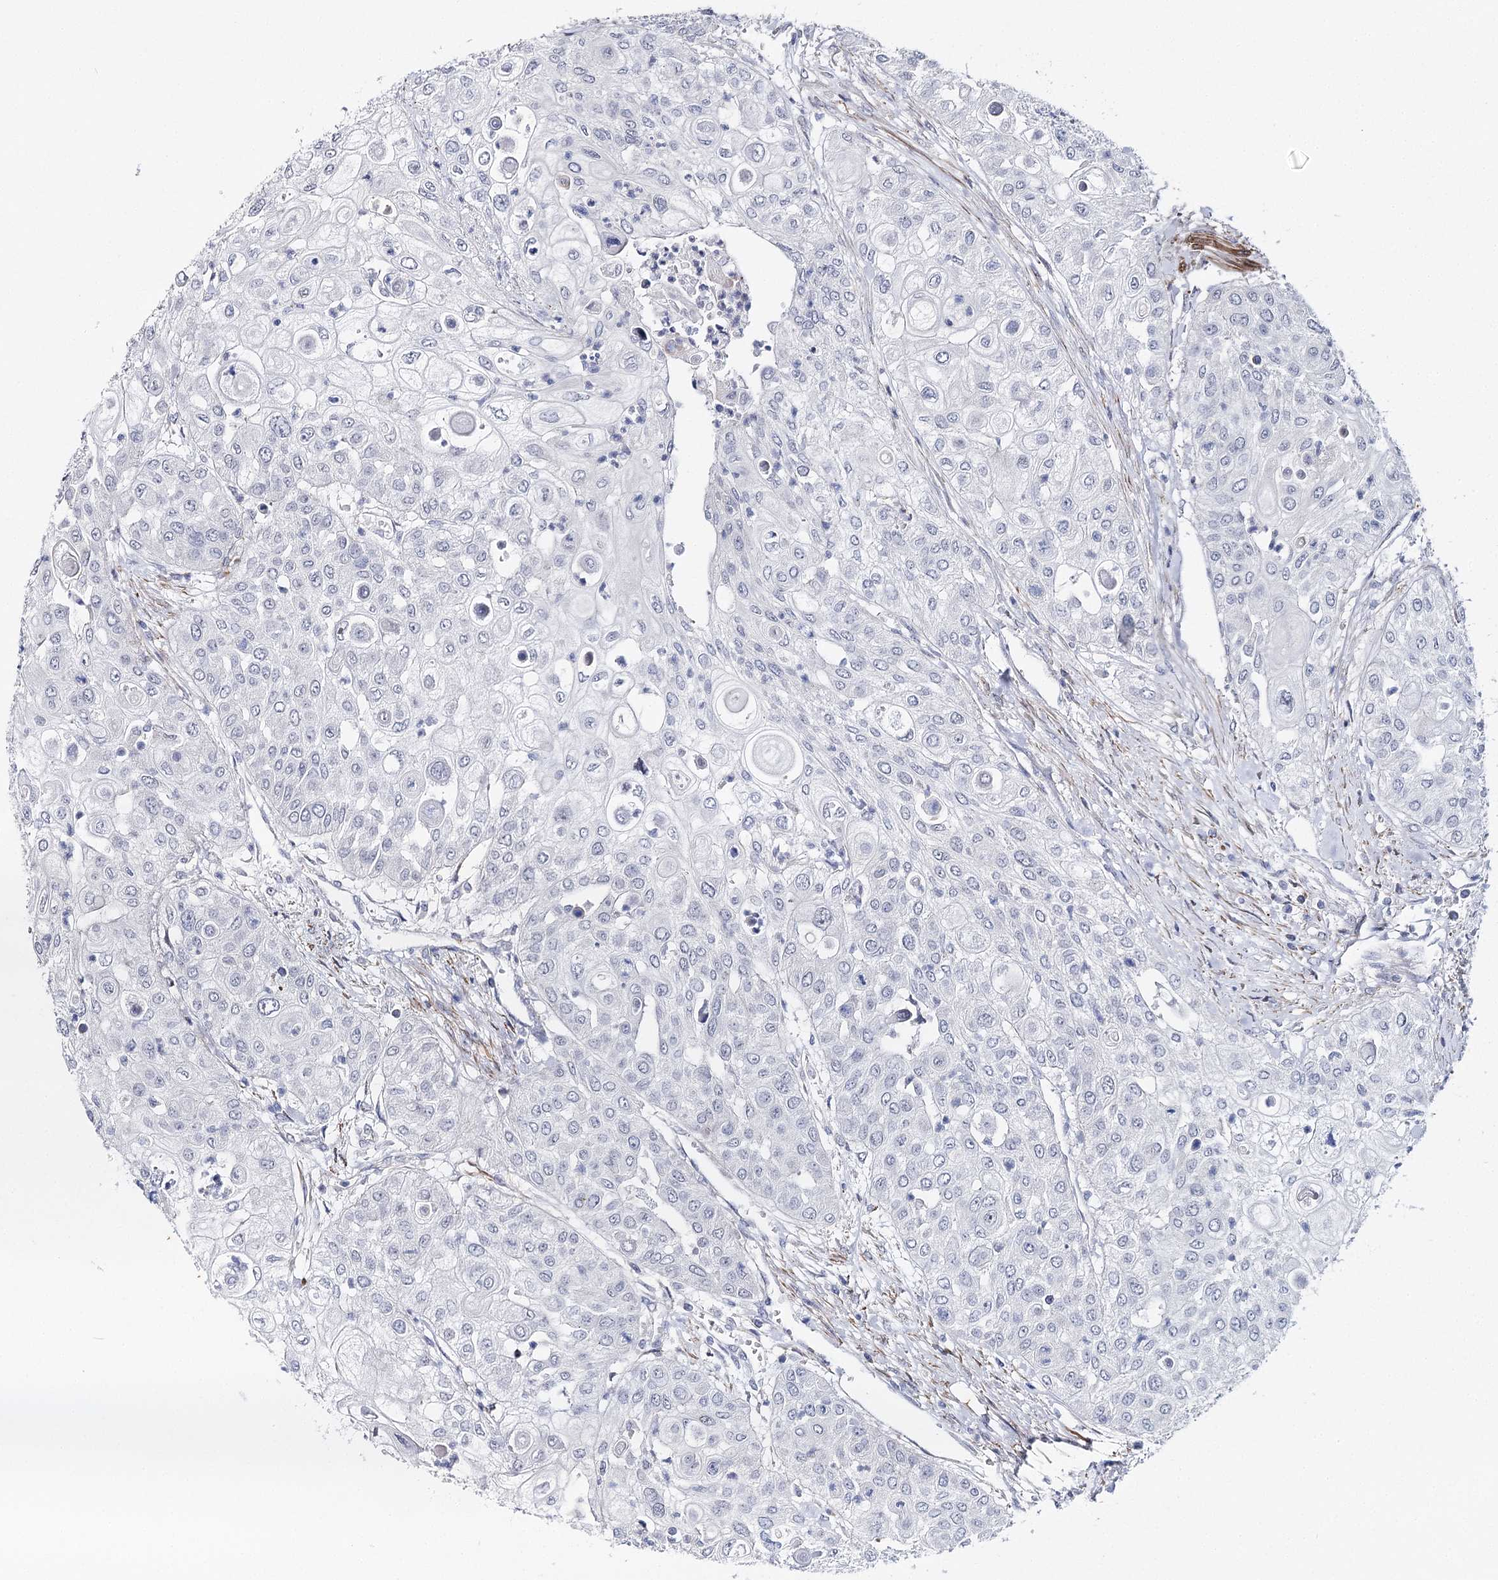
{"staining": {"intensity": "negative", "quantity": "none", "location": "none"}, "tissue": "urothelial cancer", "cell_type": "Tumor cells", "image_type": "cancer", "snomed": [{"axis": "morphology", "description": "Urothelial carcinoma, High grade"}, {"axis": "topography", "description": "Urinary bladder"}], "caption": "Human urothelial cancer stained for a protein using immunohistochemistry (IHC) demonstrates no expression in tumor cells.", "gene": "AGXT2", "patient": {"sex": "female", "age": 79}}